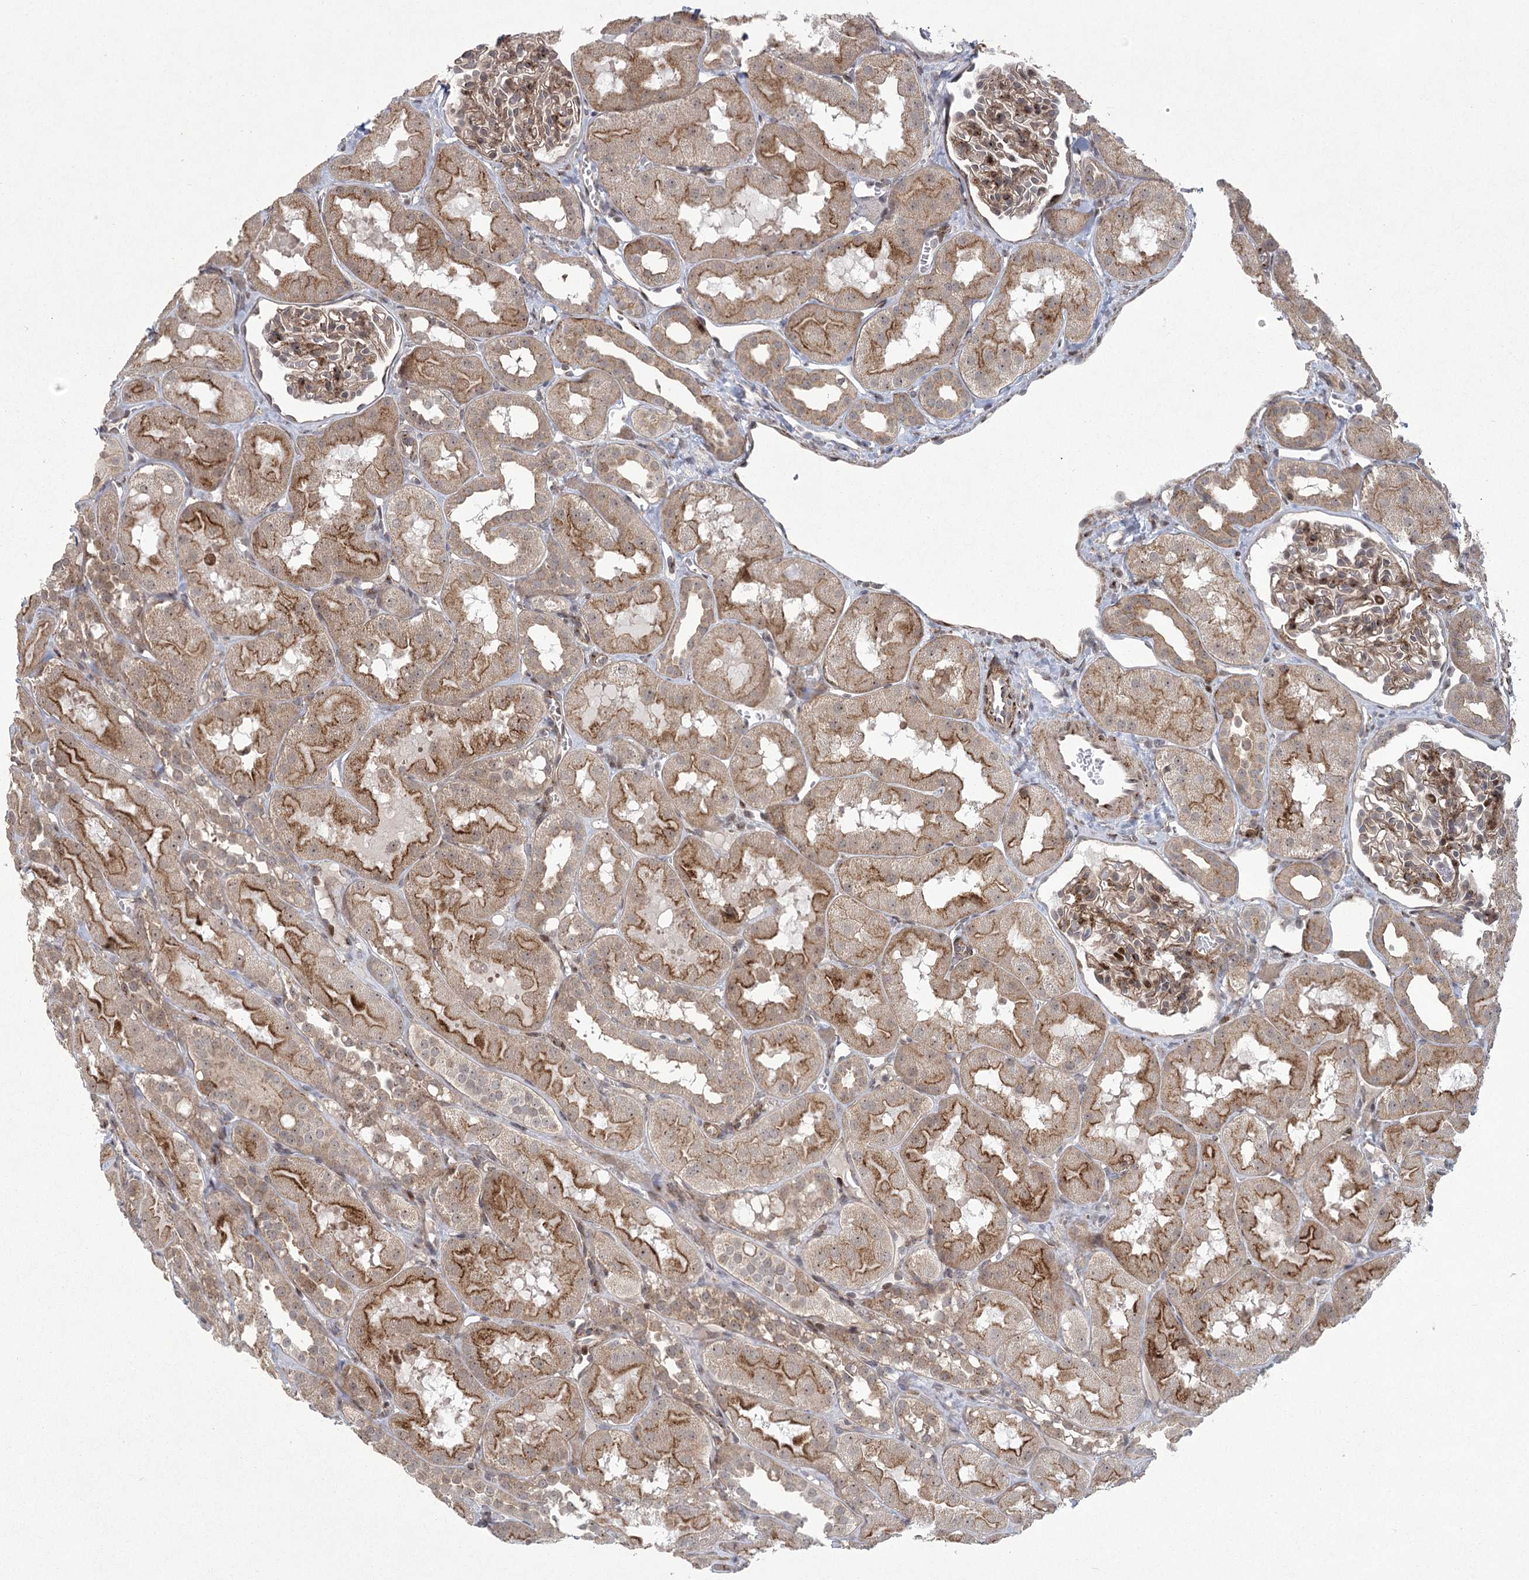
{"staining": {"intensity": "moderate", "quantity": "<25%", "location": "cytoplasmic/membranous,nuclear"}, "tissue": "kidney", "cell_type": "Cells in glomeruli", "image_type": "normal", "snomed": [{"axis": "morphology", "description": "Normal tissue, NOS"}, {"axis": "topography", "description": "Kidney"}, {"axis": "topography", "description": "Urinary bladder"}], "caption": "Immunohistochemistry of normal kidney reveals low levels of moderate cytoplasmic/membranous,nuclear staining in about <25% of cells in glomeruli.", "gene": "PARM1", "patient": {"sex": "male", "age": 16}}